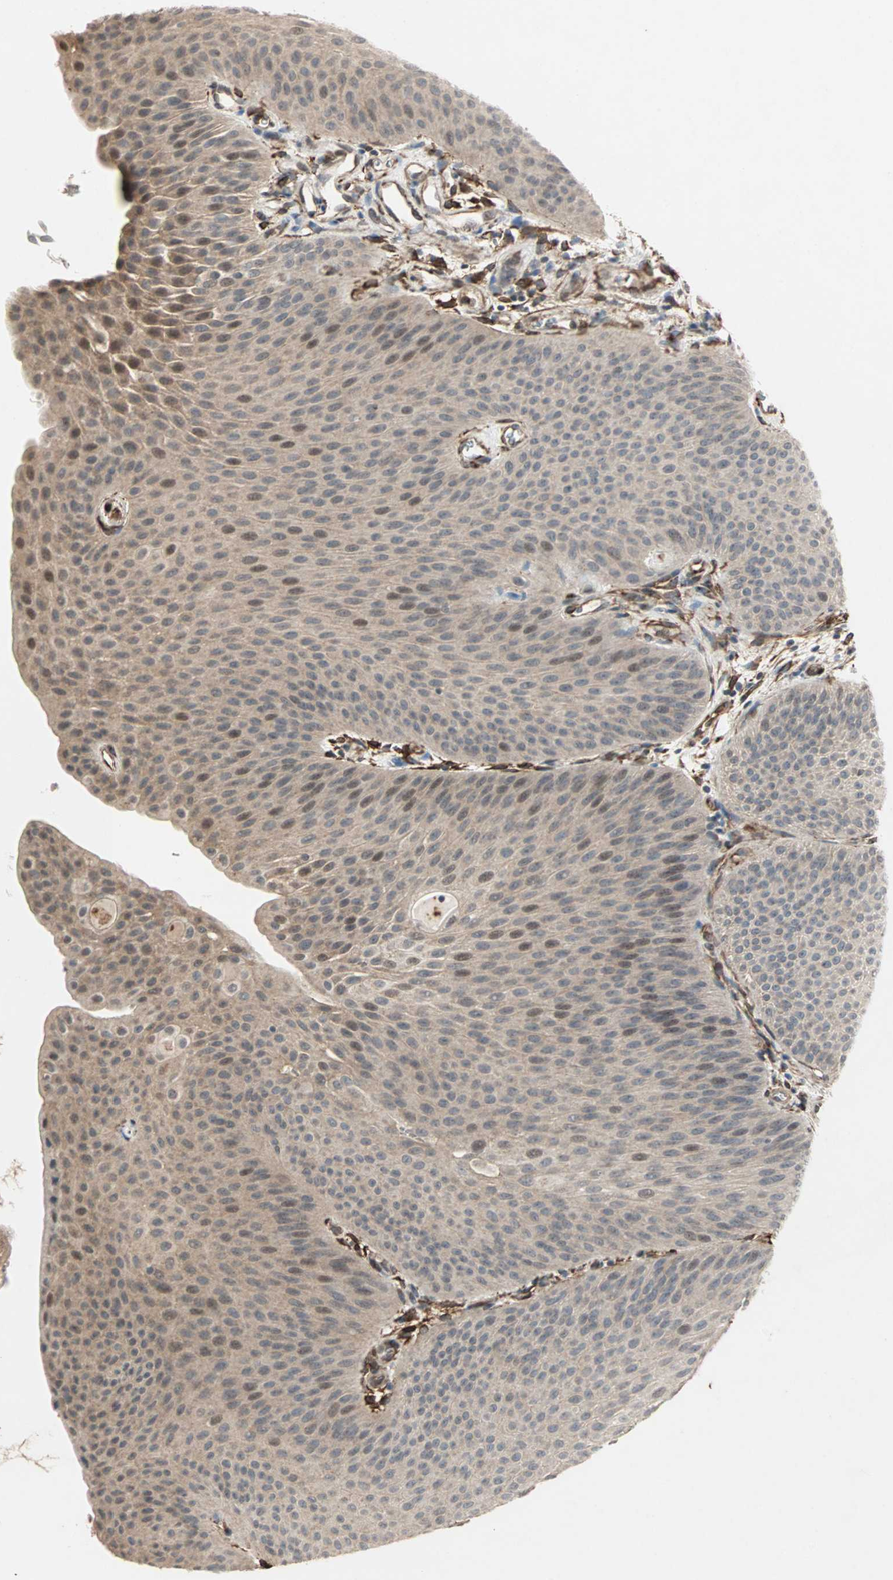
{"staining": {"intensity": "weak", "quantity": ">75%", "location": "cytoplasmic/membranous,nuclear"}, "tissue": "urothelial cancer", "cell_type": "Tumor cells", "image_type": "cancer", "snomed": [{"axis": "morphology", "description": "Urothelial carcinoma, Low grade"}, {"axis": "topography", "description": "Urinary bladder"}], "caption": "IHC of urothelial carcinoma (low-grade) exhibits low levels of weak cytoplasmic/membranous and nuclear staining in approximately >75% of tumor cells. (brown staining indicates protein expression, while blue staining denotes nuclei).", "gene": "TRPV4", "patient": {"sex": "female", "age": 60}}